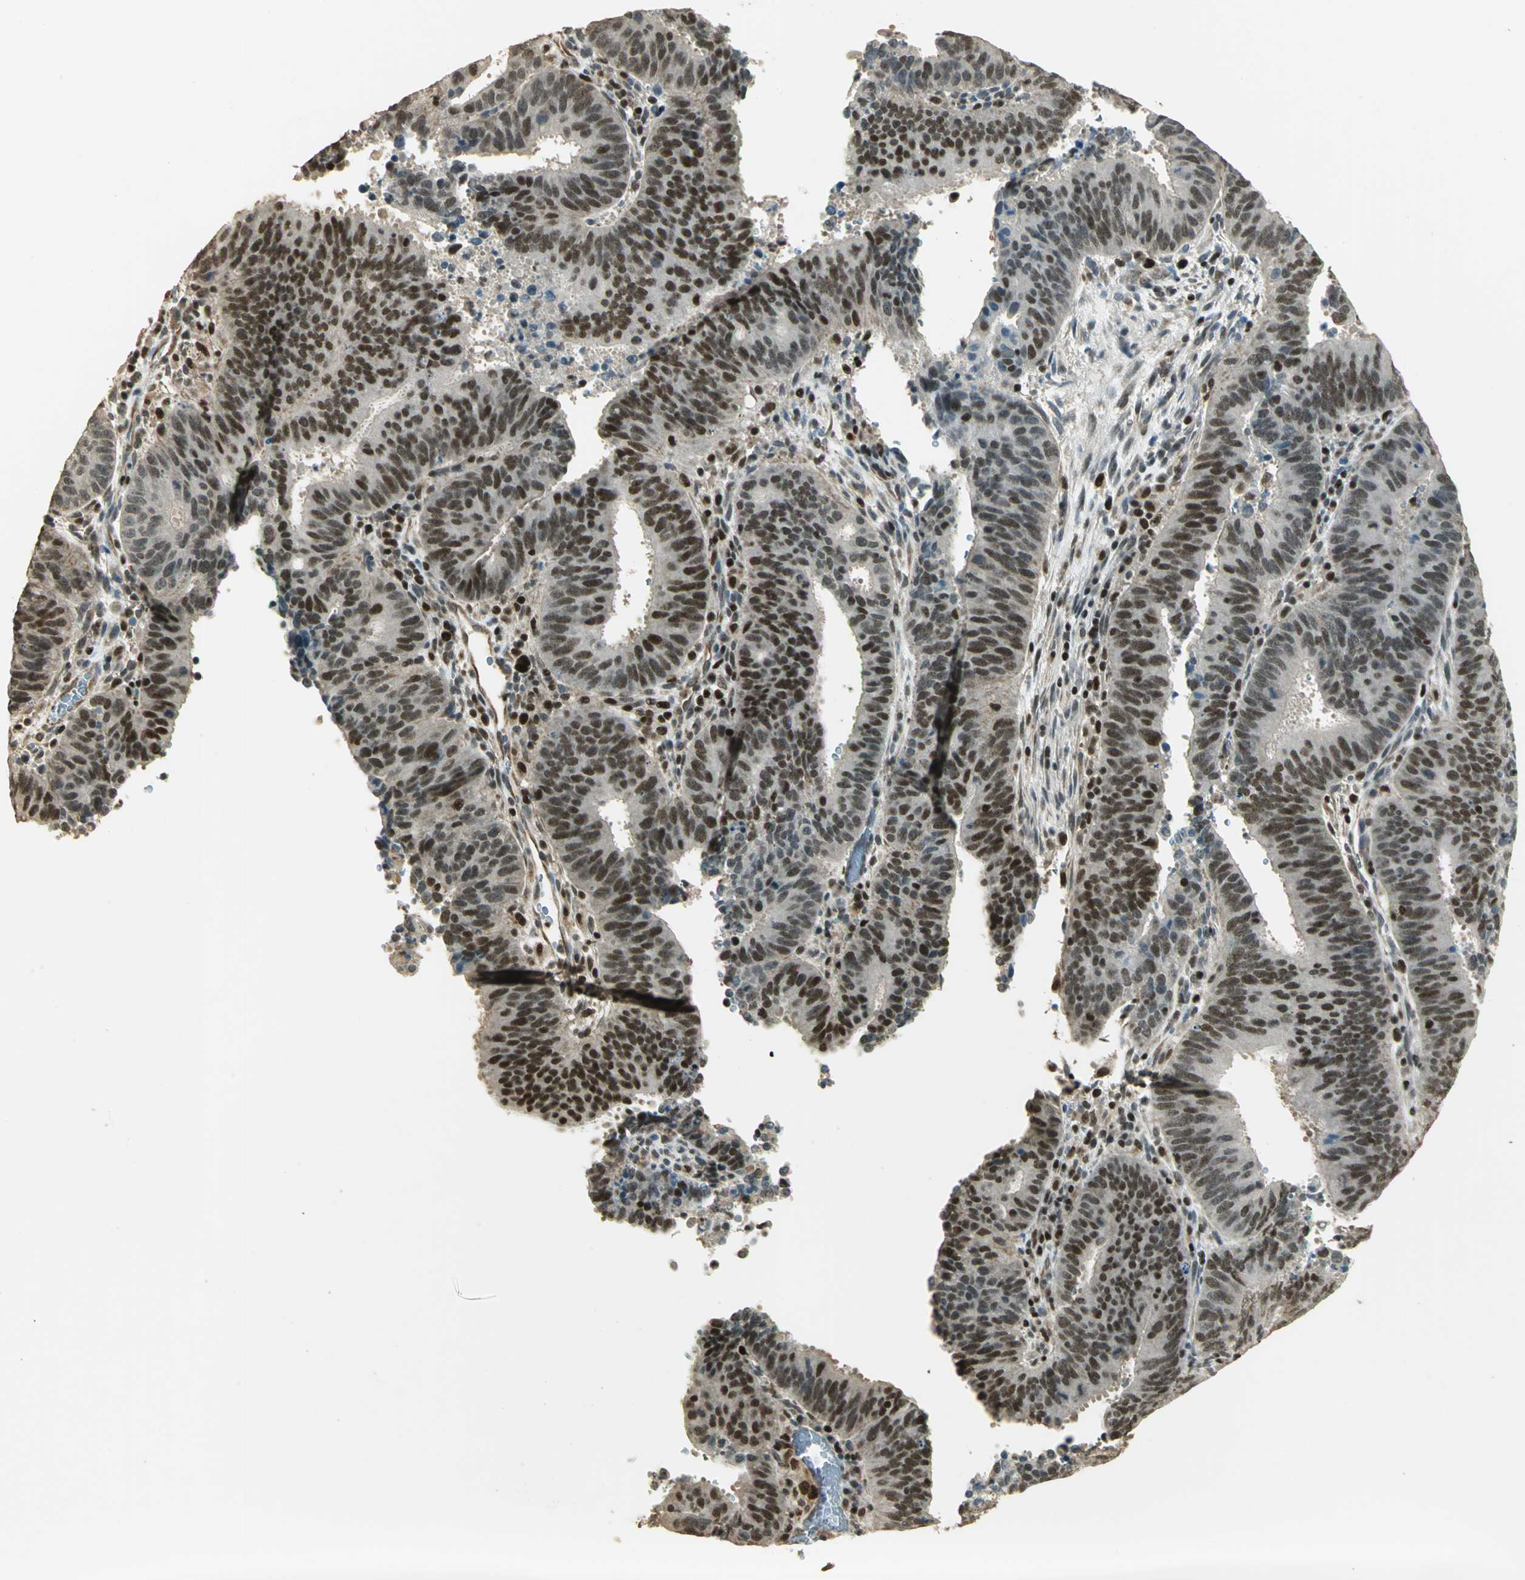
{"staining": {"intensity": "strong", "quantity": ">75%", "location": "nuclear"}, "tissue": "cervical cancer", "cell_type": "Tumor cells", "image_type": "cancer", "snomed": [{"axis": "morphology", "description": "Adenocarcinoma, NOS"}, {"axis": "topography", "description": "Cervix"}], "caption": "Cervical adenocarcinoma stained for a protein shows strong nuclear positivity in tumor cells.", "gene": "ELF1", "patient": {"sex": "female", "age": 44}}